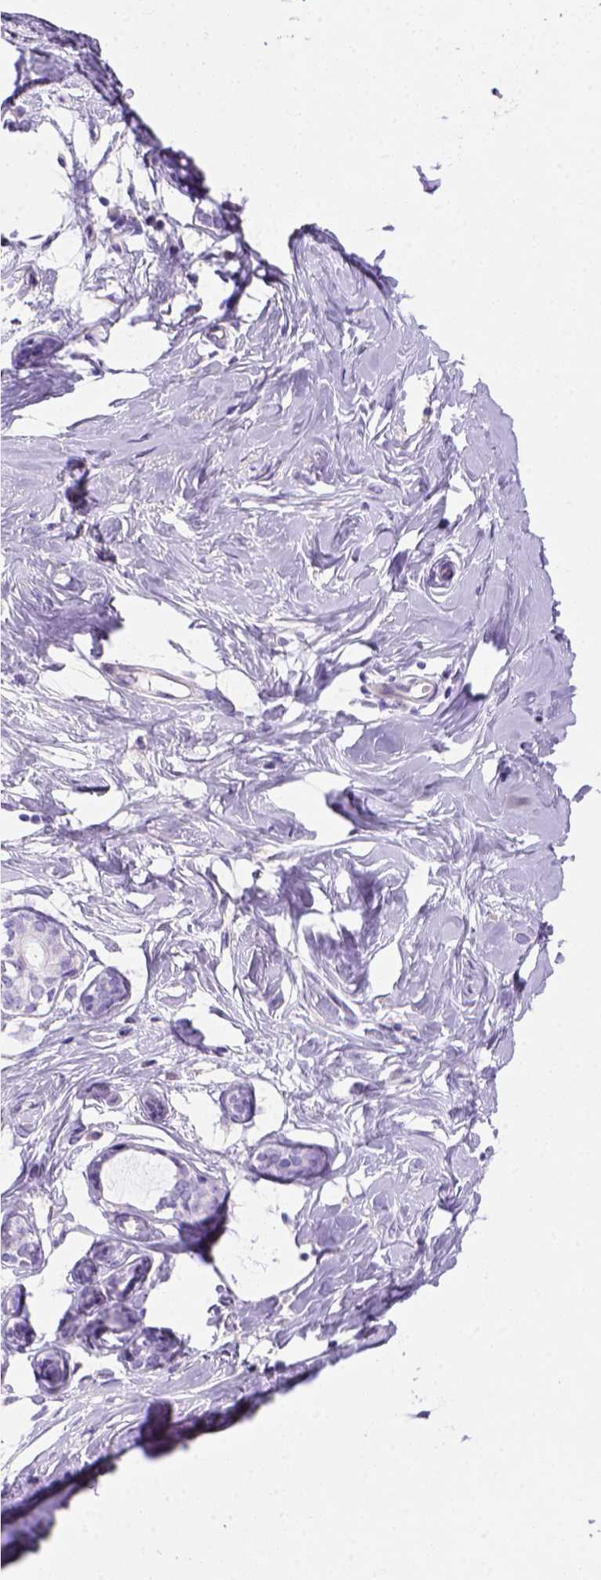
{"staining": {"intensity": "negative", "quantity": "none", "location": "none"}, "tissue": "breast", "cell_type": "Adipocytes", "image_type": "normal", "snomed": [{"axis": "morphology", "description": "Normal tissue, NOS"}, {"axis": "topography", "description": "Breast"}], "caption": "The micrograph shows no significant positivity in adipocytes of breast.", "gene": "ARHGEF33", "patient": {"sex": "female", "age": 27}}